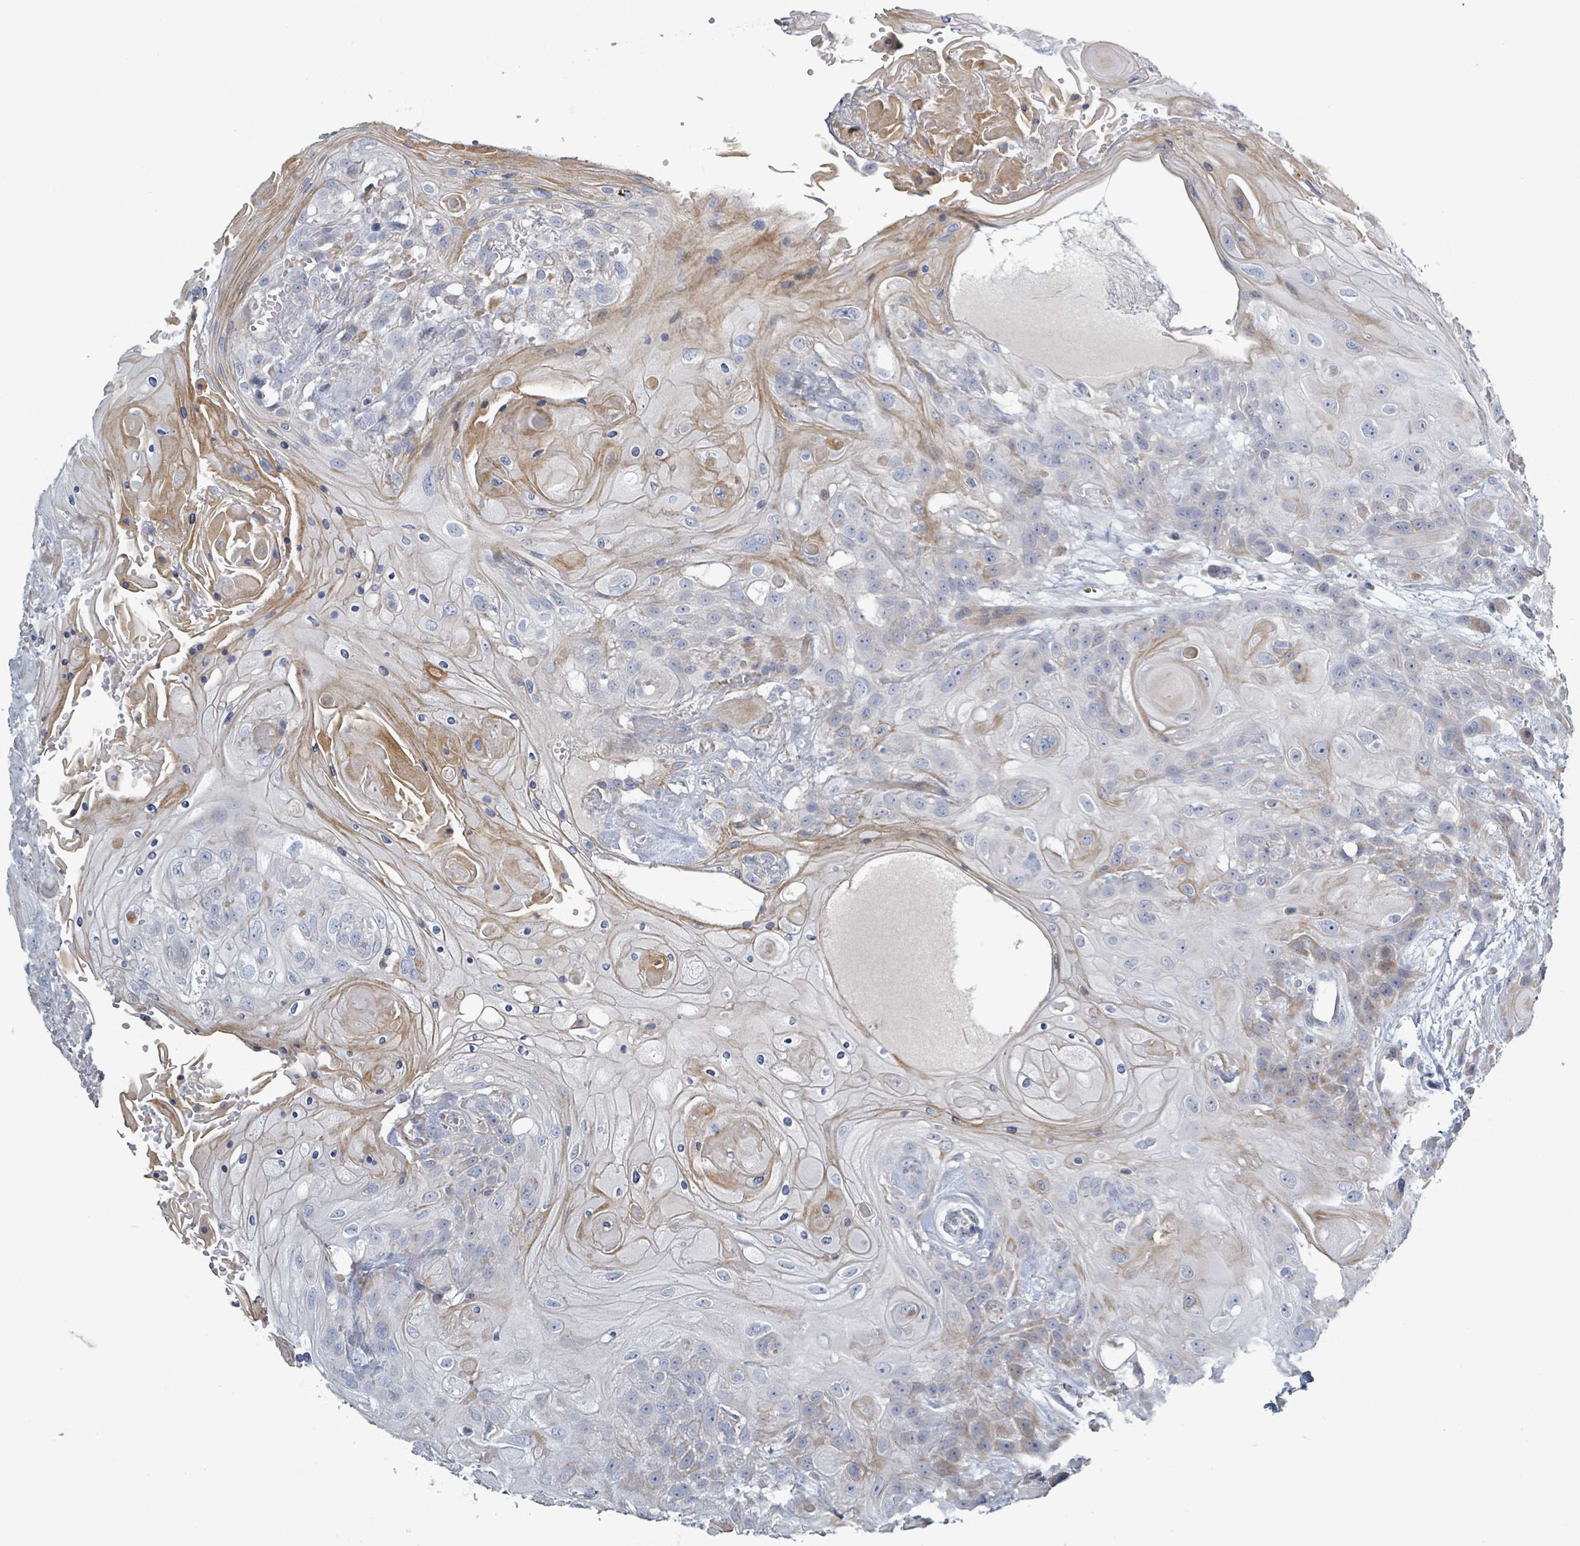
{"staining": {"intensity": "negative", "quantity": "none", "location": "none"}, "tissue": "head and neck cancer", "cell_type": "Tumor cells", "image_type": "cancer", "snomed": [{"axis": "morphology", "description": "Squamous cell carcinoma, NOS"}, {"axis": "topography", "description": "Head-Neck"}], "caption": "There is no significant expression in tumor cells of head and neck squamous cell carcinoma.", "gene": "RAB33B", "patient": {"sex": "female", "age": 43}}